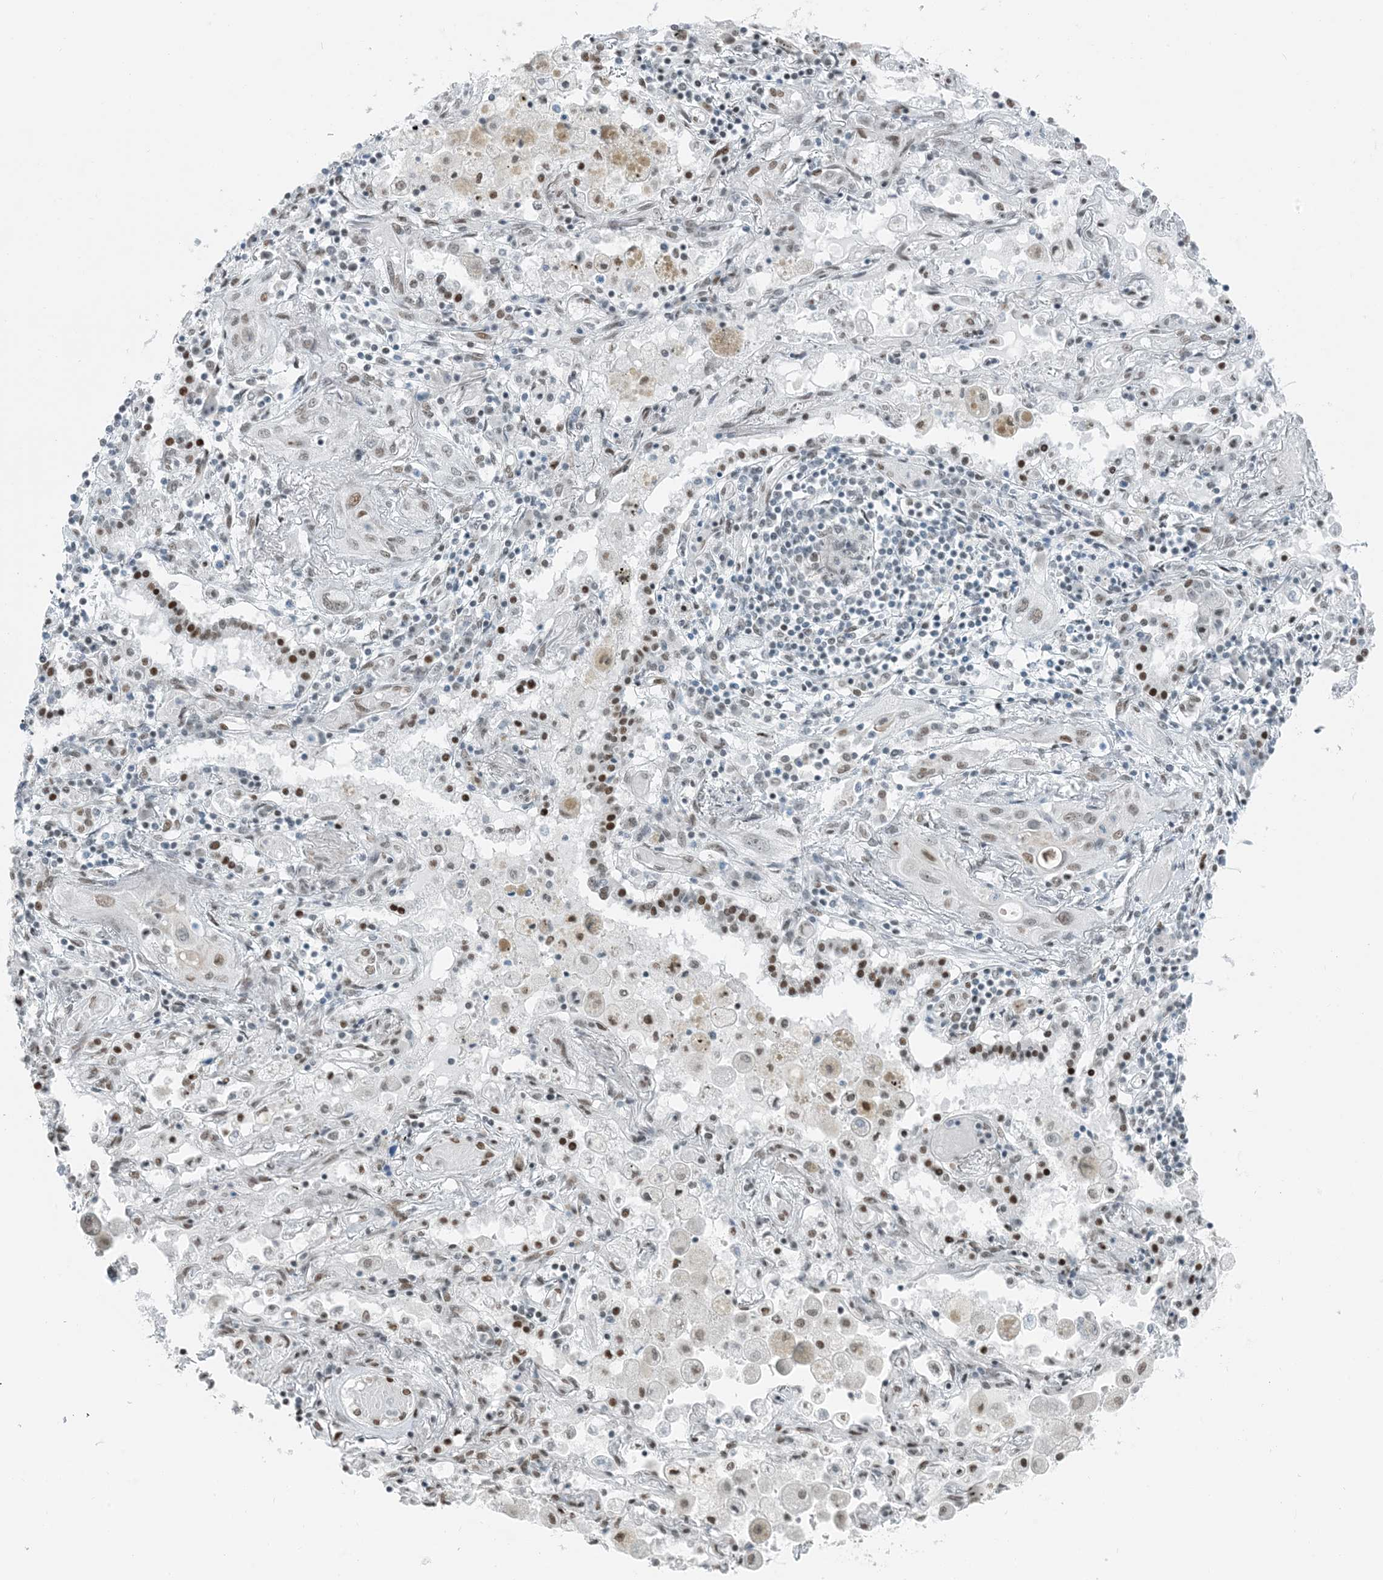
{"staining": {"intensity": "weak", "quantity": "<25%", "location": "nuclear"}, "tissue": "lung cancer", "cell_type": "Tumor cells", "image_type": "cancer", "snomed": [{"axis": "morphology", "description": "Squamous cell carcinoma, NOS"}, {"axis": "topography", "description": "Lung"}], "caption": "Tumor cells show no significant protein staining in lung cancer (squamous cell carcinoma). (DAB immunohistochemistry, high magnification).", "gene": "ZNF500", "patient": {"sex": "female", "age": 47}}